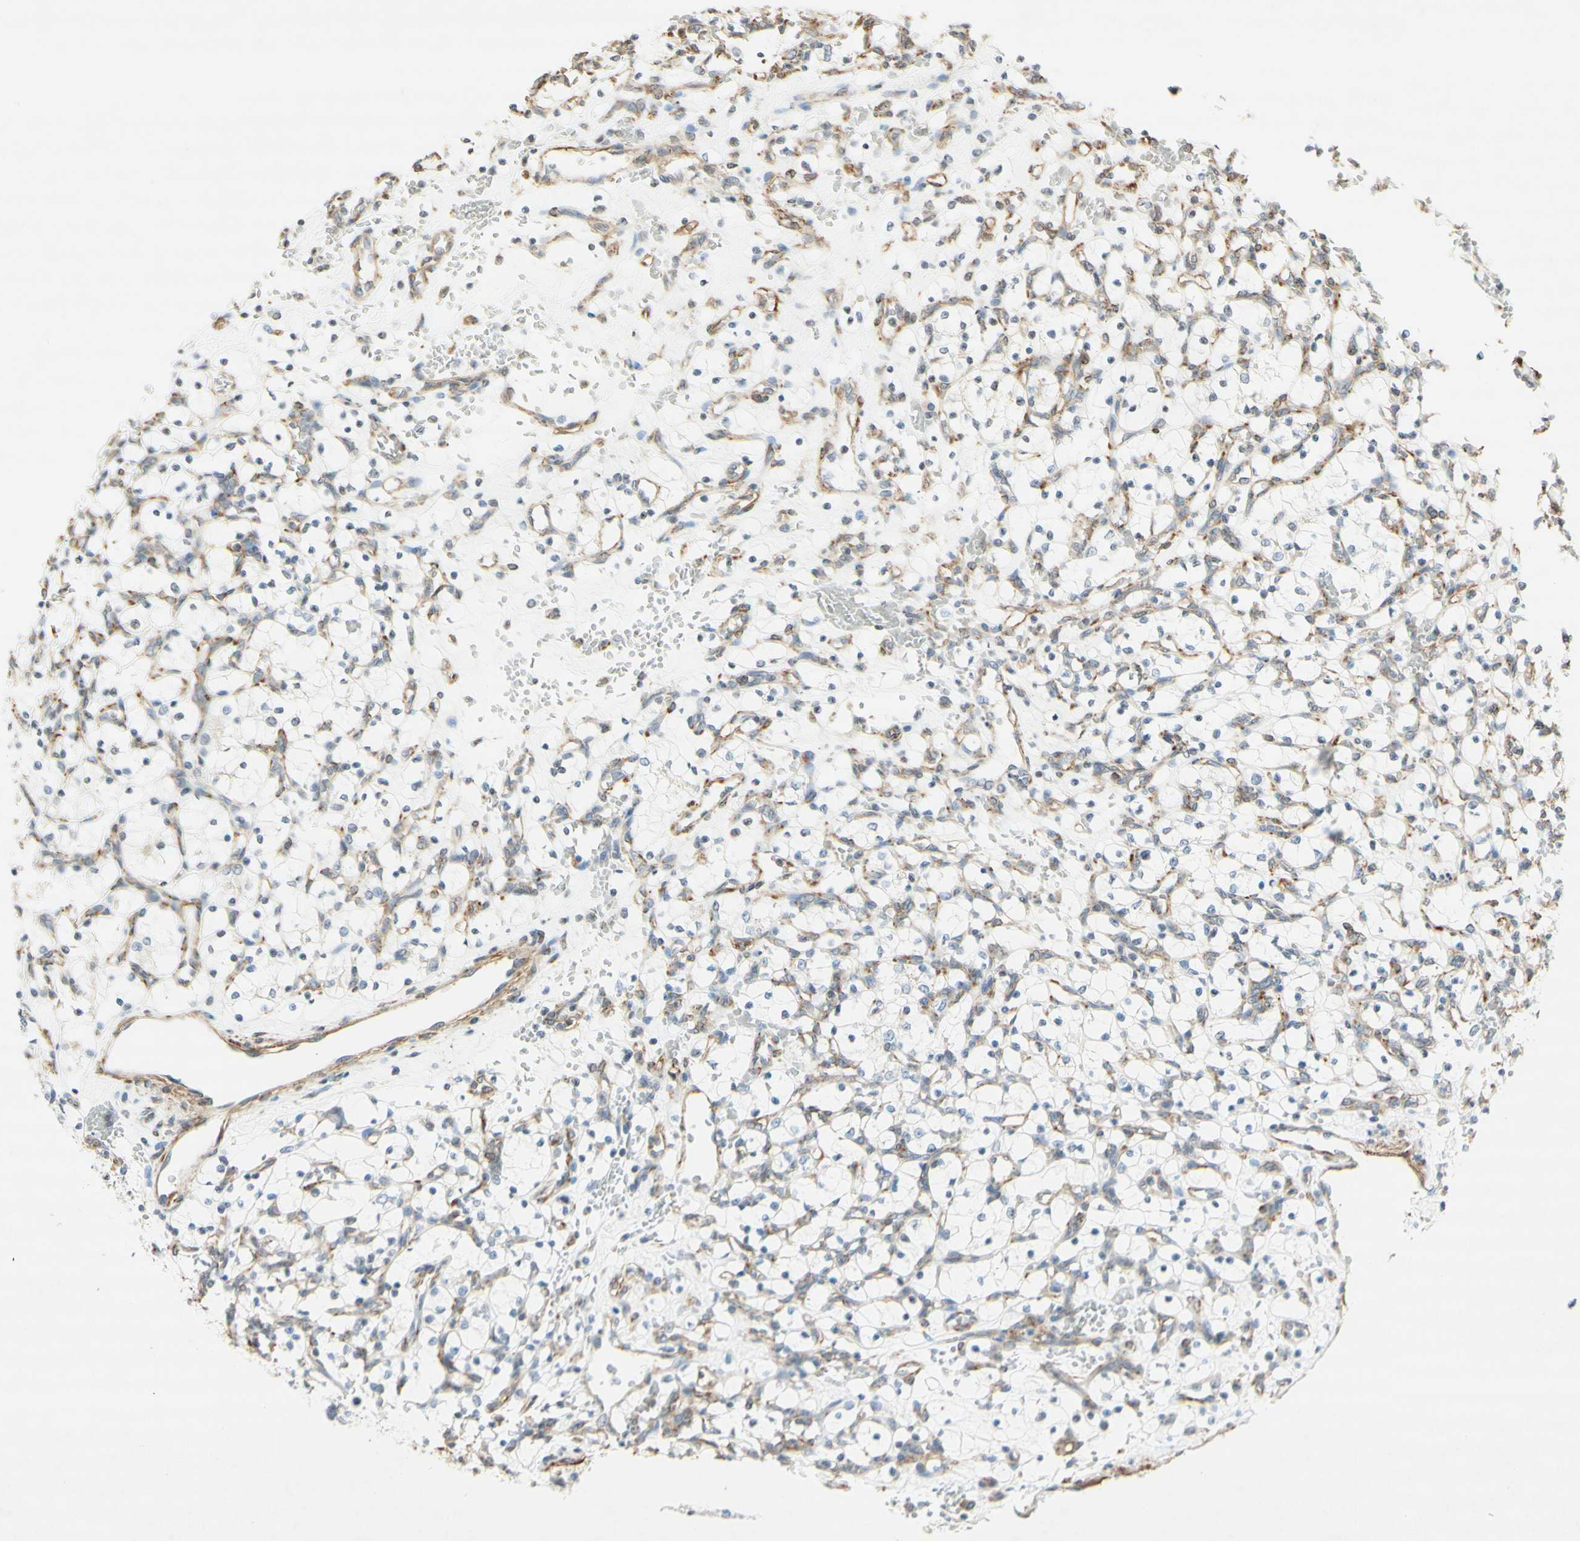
{"staining": {"intensity": "moderate", "quantity": "<25%", "location": "cytoplasmic/membranous"}, "tissue": "renal cancer", "cell_type": "Tumor cells", "image_type": "cancer", "snomed": [{"axis": "morphology", "description": "Adenocarcinoma, NOS"}, {"axis": "topography", "description": "Kidney"}], "caption": "Immunohistochemical staining of renal adenocarcinoma demonstrates low levels of moderate cytoplasmic/membranous protein staining in about <25% of tumor cells. (DAB (3,3'-diaminobenzidine) = brown stain, brightfield microscopy at high magnification).", "gene": "MAP1B", "patient": {"sex": "female", "age": 69}}